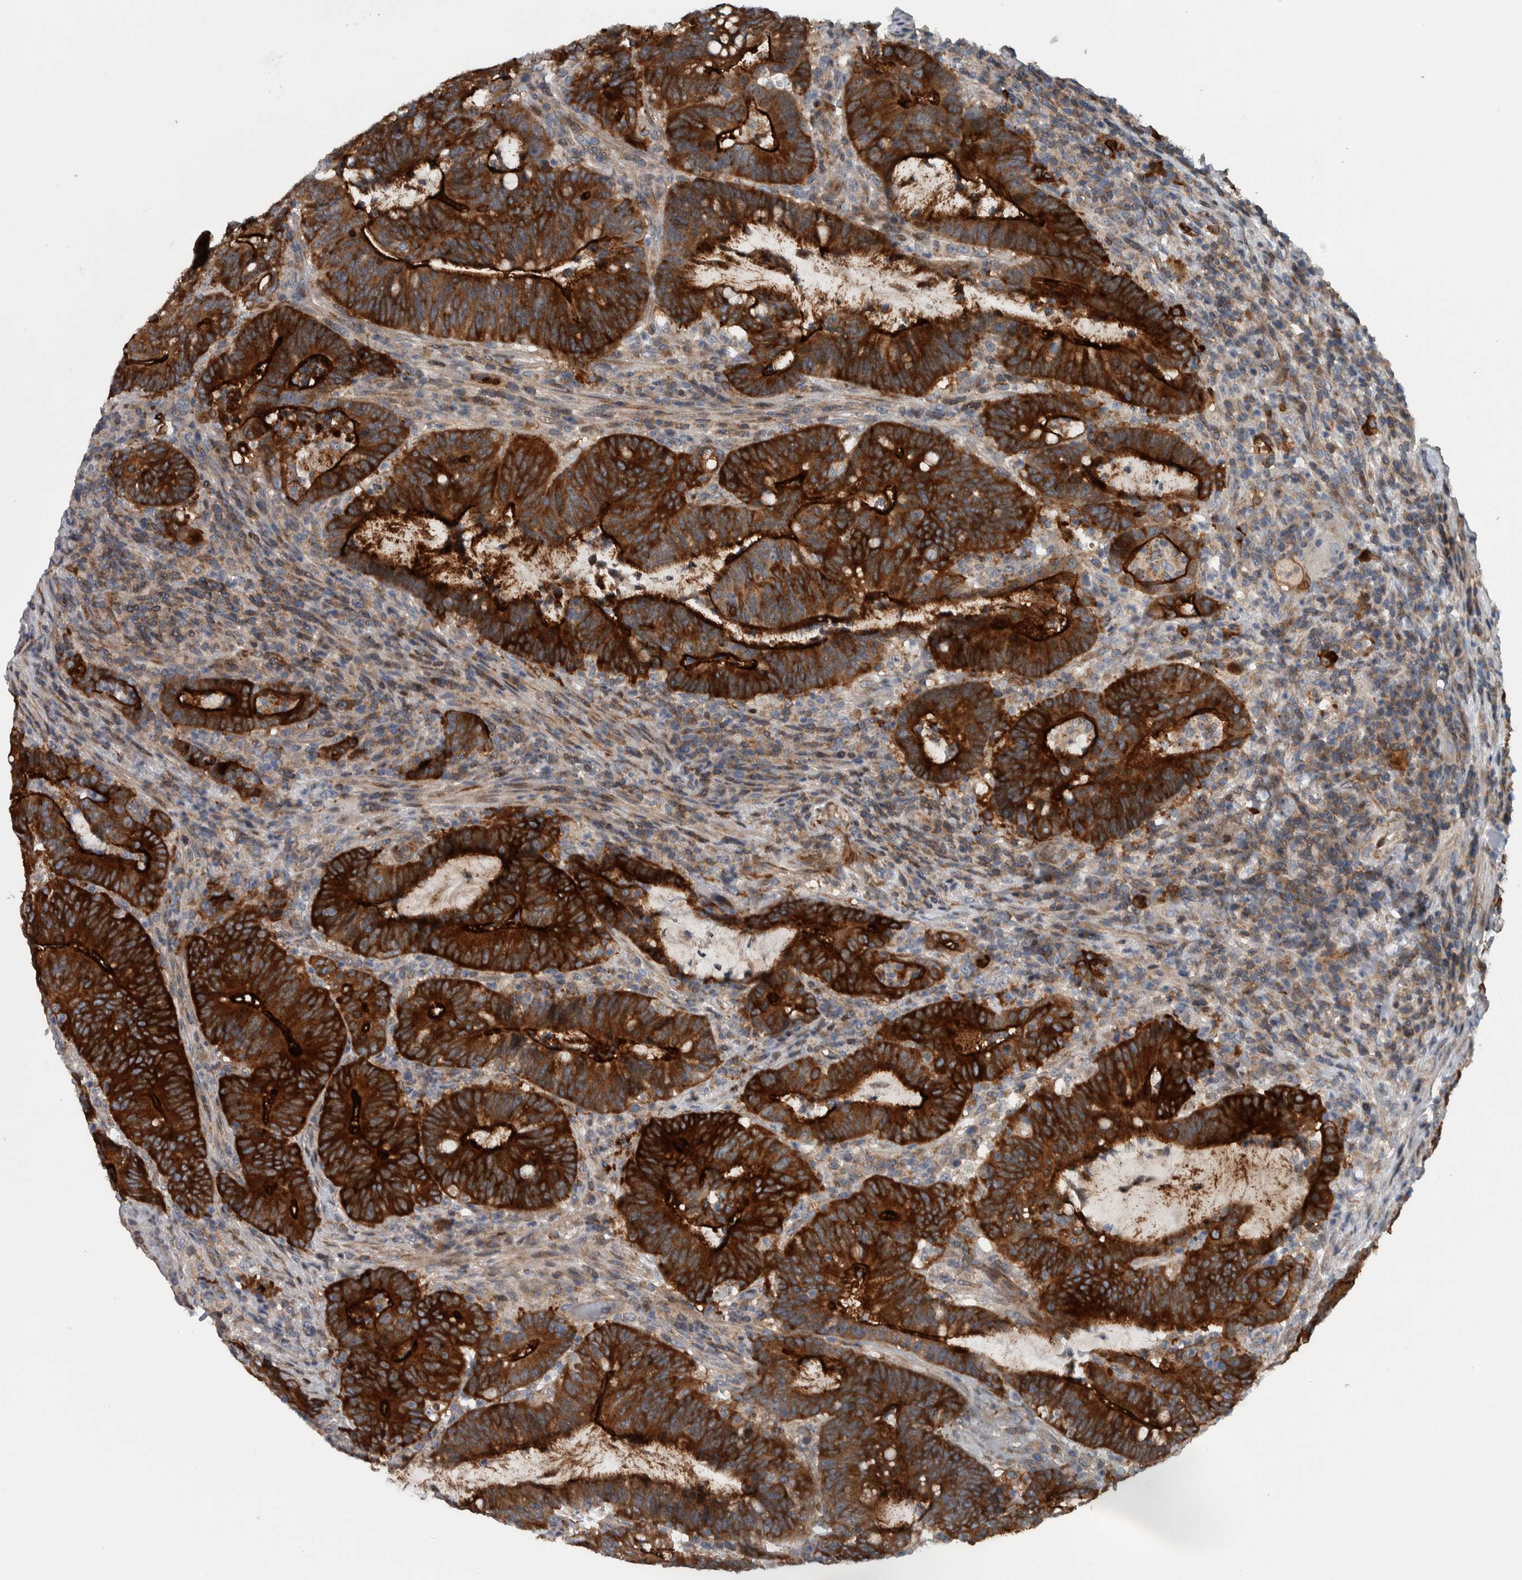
{"staining": {"intensity": "strong", "quantity": ">75%", "location": "cytoplasmic/membranous"}, "tissue": "colorectal cancer", "cell_type": "Tumor cells", "image_type": "cancer", "snomed": [{"axis": "morphology", "description": "Adenocarcinoma, NOS"}, {"axis": "topography", "description": "Colon"}], "caption": "Colorectal cancer stained for a protein reveals strong cytoplasmic/membranous positivity in tumor cells.", "gene": "BAIAP2L1", "patient": {"sex": "female", "age": 66}}